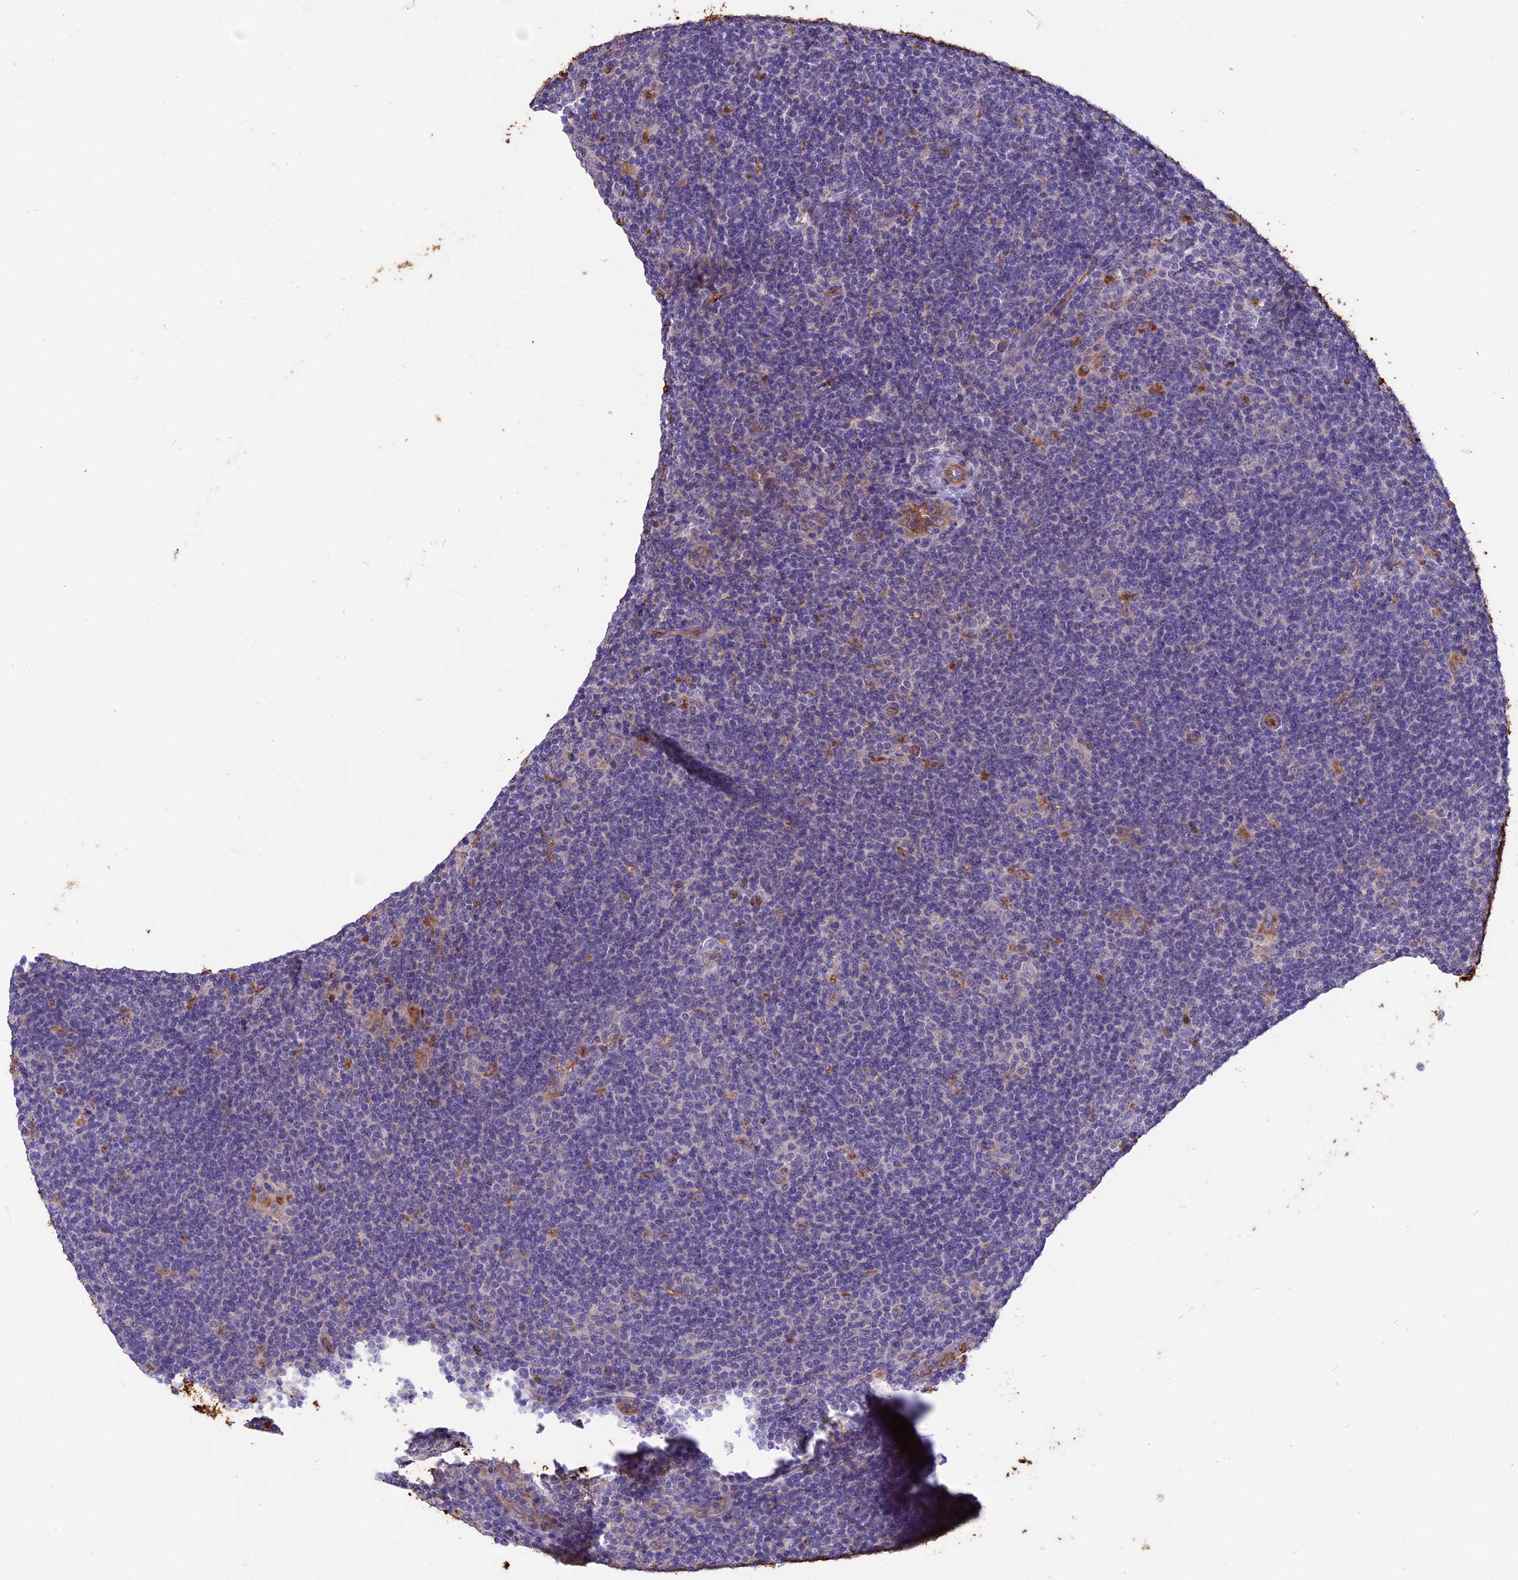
{"staining": {"intensity": "weak", "quantity": "<25%", "location": "cytoplasmic/membranous"}, "tissue": "lymphoma", "cell_type": "Tumor cells", "image_type": "cancer", "snomed": [{"axis": "morphology", "description": "Hodgkin's disease, NOS"}, {"axis": "topography", "description": "Lymph node"}], "caption": "Image shows no significant protein staining in tumor cells of lymphoma.", "gene": "TTC4", "patient": {"sex": "female", "age": 57}}